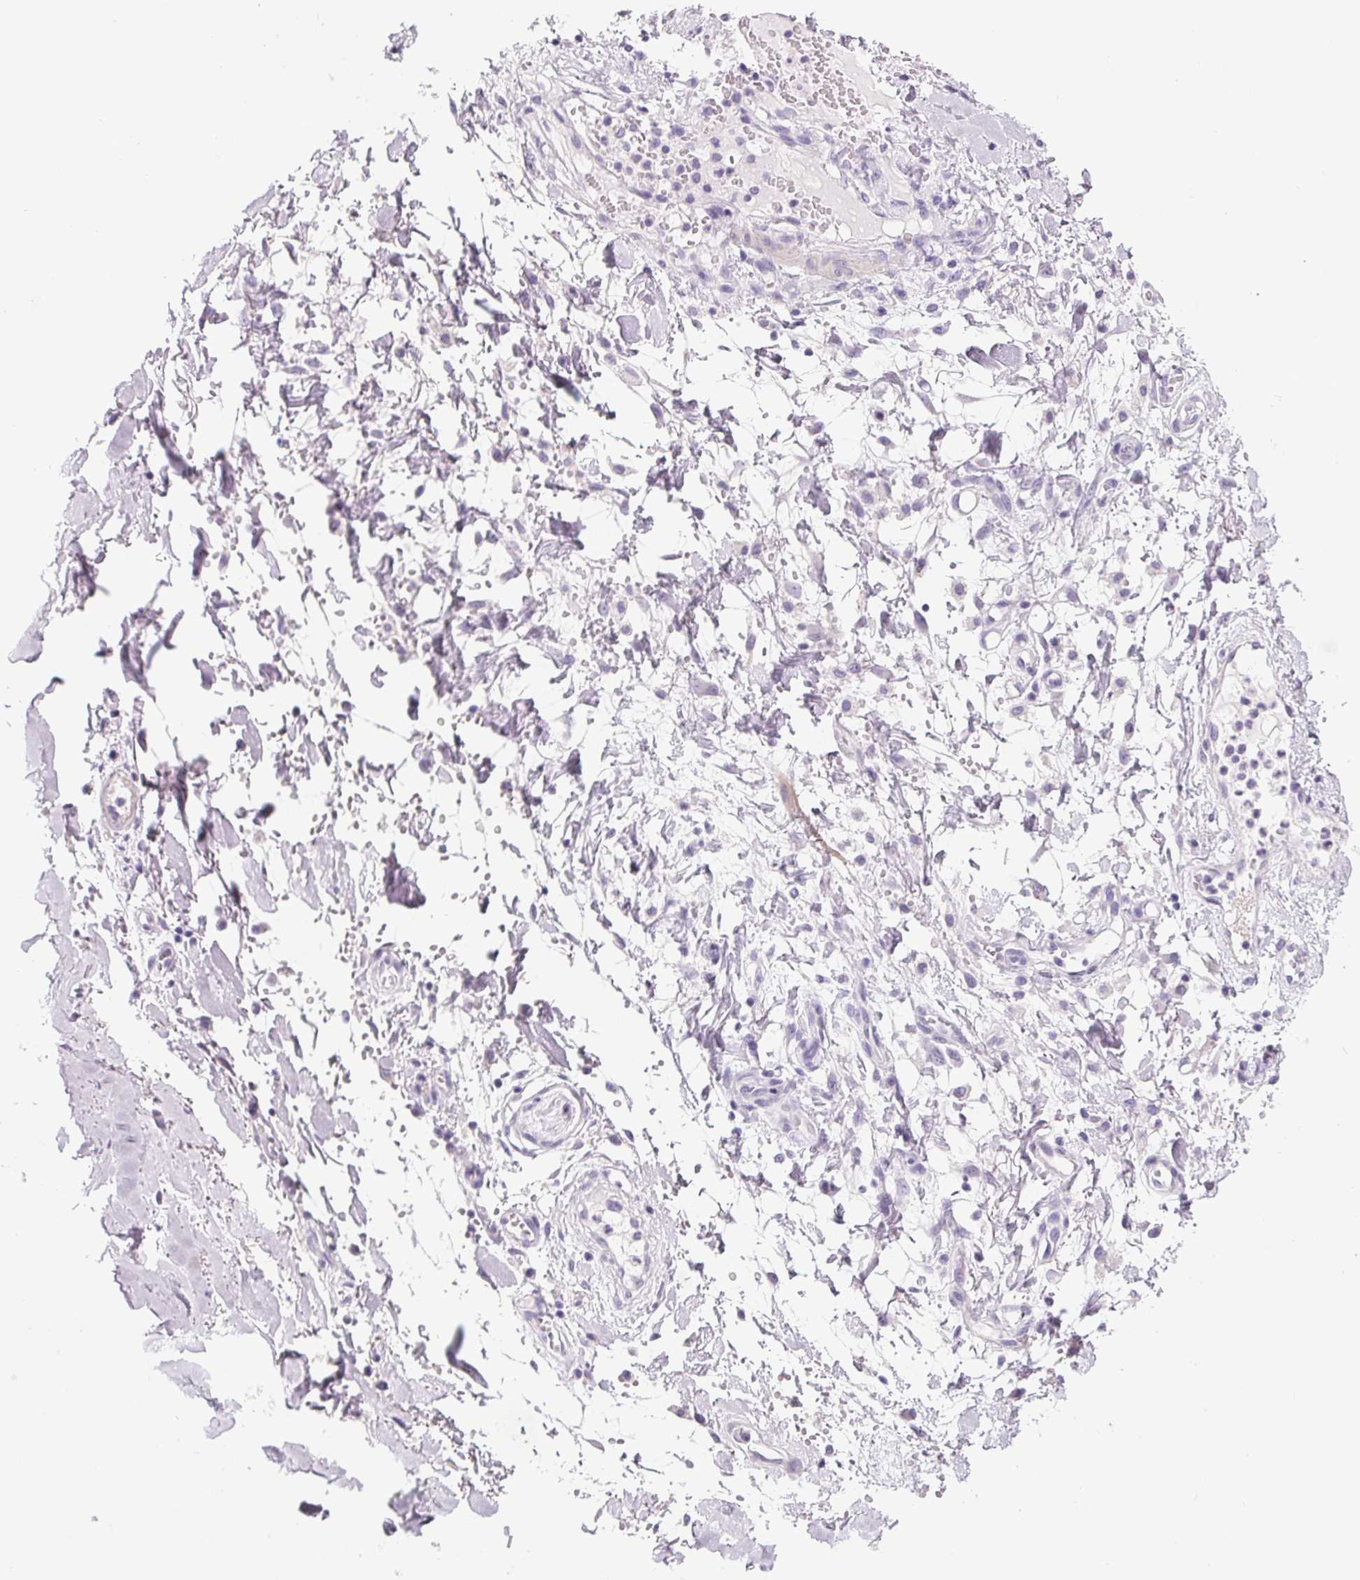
{"staining": {"intensity": "negative", "quantity": "none", "location": "none"}, "tissue": "adipose tissue", "cell_type": "Adipocytes", "image_type": "normal", "snomed": [{"axis": "morphology", "description": "Normal tissue, NOS"}, {"axis": "topography", "description": "Cartilage tissue"}, {"axis": "topography", "description": "Nasopharynx"}, {"axis": "topography", "description": "Thyroid gland"}], "caption": "An IHC micrograph of benign adipose tissue is shown. There is no staining in adipocytes of adipose tissue. Brightfield microscopy of IHC stained with DAB (3,3'-diaminobenzidine) (brown) and hematoxylin (blue), captured at high magnification.", "gene": "ELAVL2", "patient": {"sex": "male", "age": 63}}